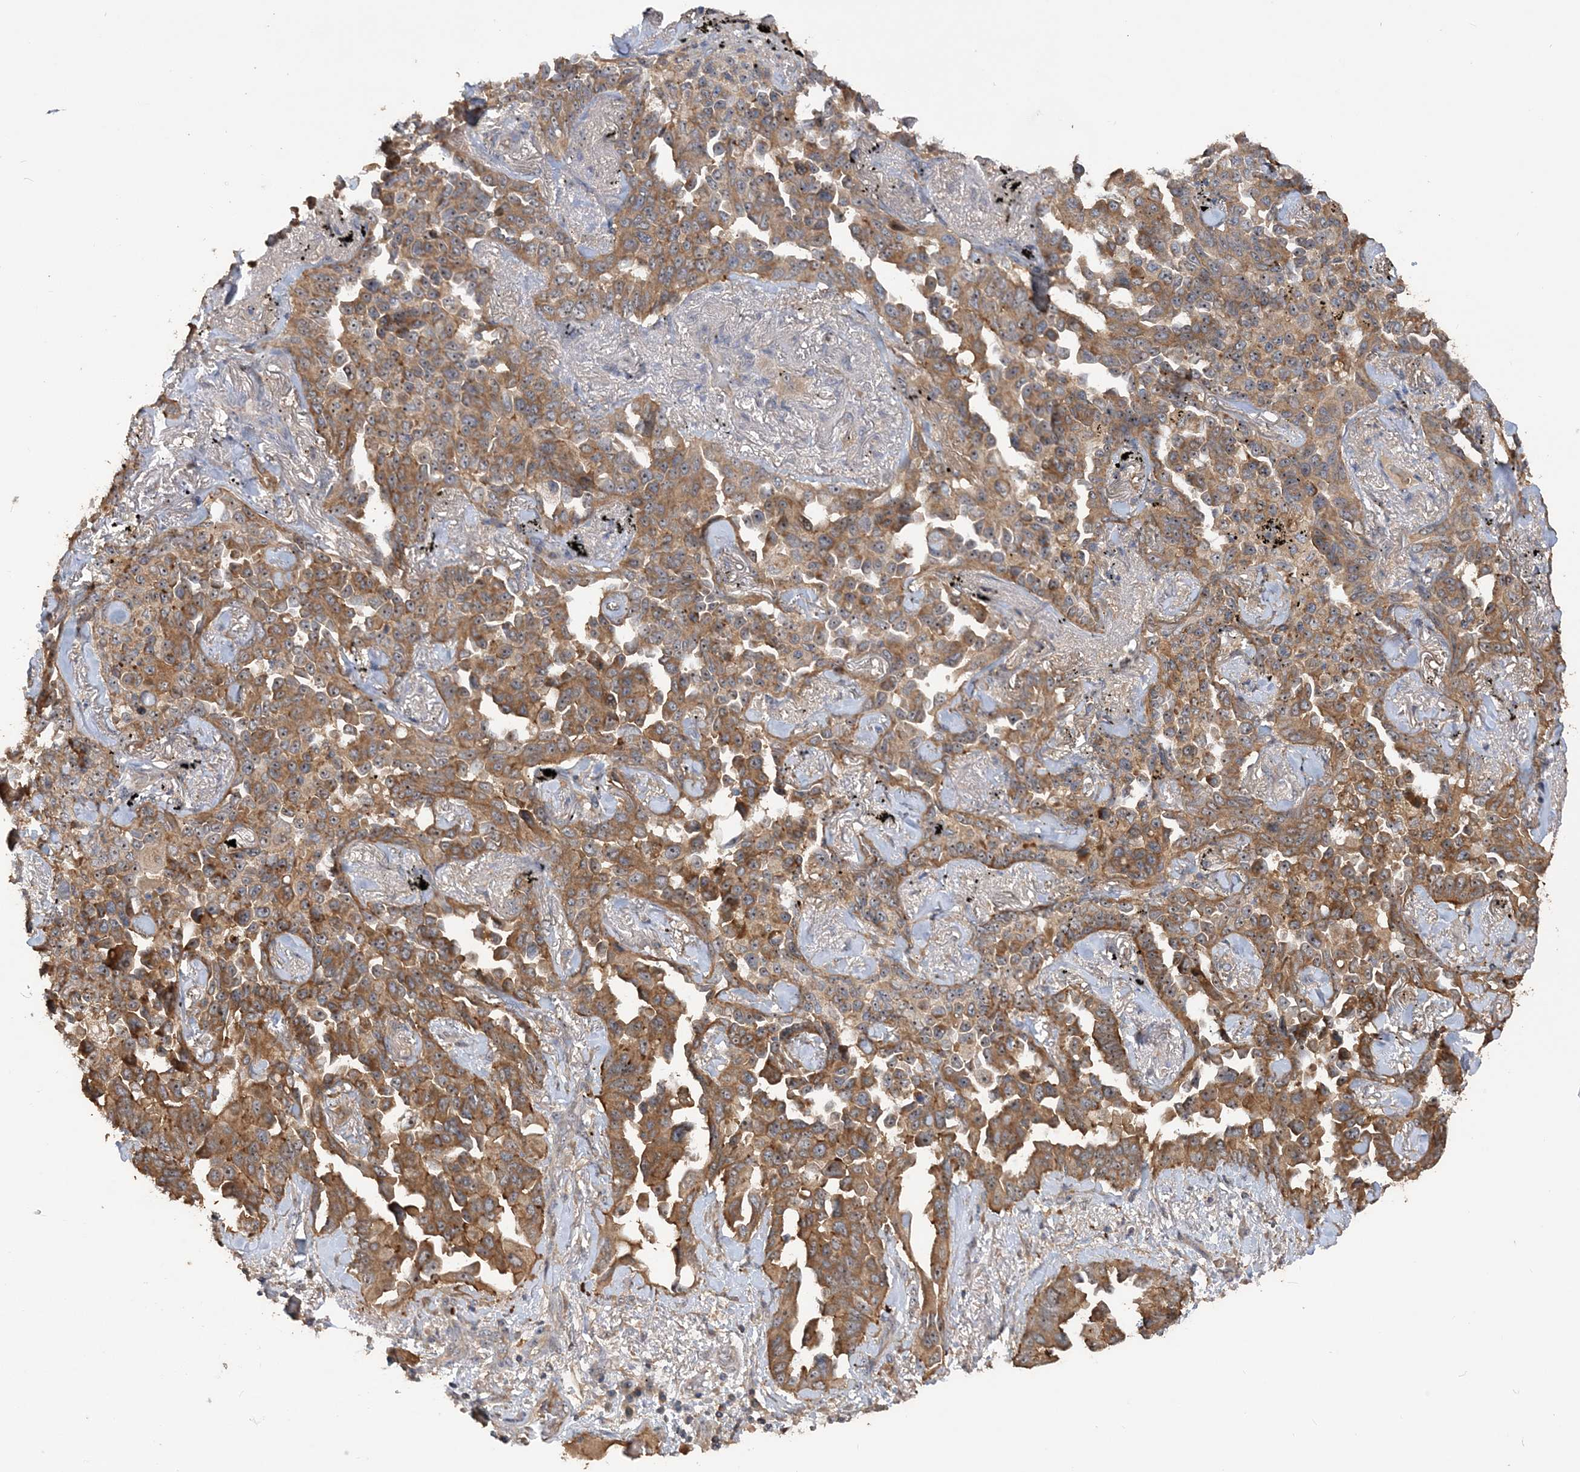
{"staining": {"intensity": "moderate", "quantity": ">75%", "location": "cytoplasmic/membranous"}, "tissue": "lung cancer", "cell_type": "Tumor cells", "image_type": "cancer", "snomed": [{"axis": "morphology", "description": "Adenocarcinoma, NOS"}, {"axis": "topography", "description": "Lung"}], "caption": "Moderate cytoplasmic/membranous expression is identified in about >75% of tumor cells in adenocarcinoma (lung). Using DAB (3,3'-diaminobenzidine) (brown) and hematoxylin (blue) stains, captured at high magnification using brightfield microscopy.", "gene": "GRINA", "patient": {"sex": "female", "age": 67}}